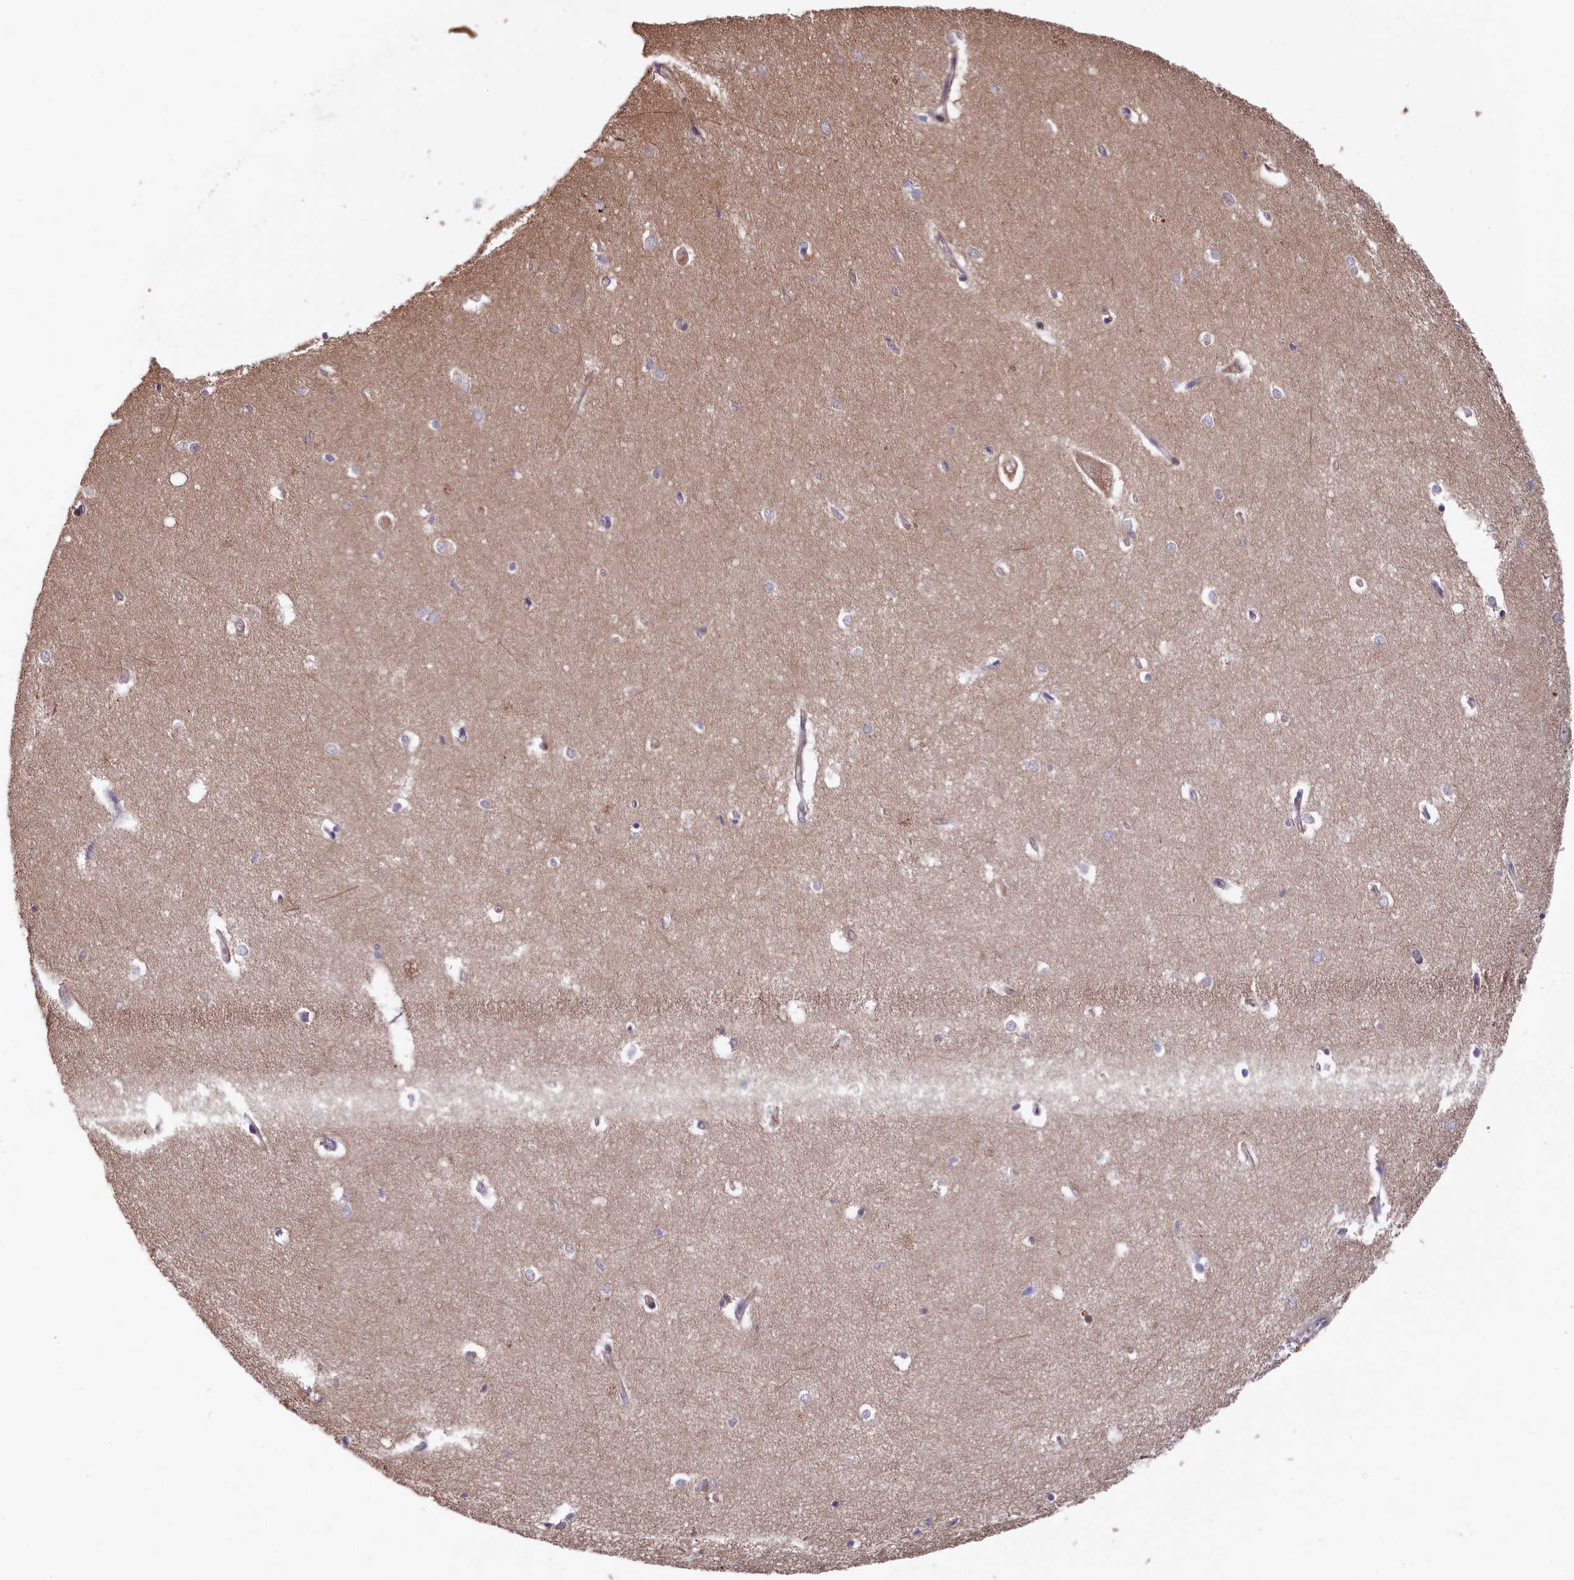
{"staining": {"intensity": "negative", "quantity": "none", "location": "none"}, "tissue": "hippocampus", "cell_type": "Glial cells", "image_type": "normal", "snomed": [{"axis": "morphology", "description": "Normal tissue, NOS"}, {"axis": "topography", "description": "Hippocampus"}], "caption": "A high-resolution histopathology image shows immunohistochemistry staining of unremarkable hippocampus, which demonstrates no significant expression in glial cells.", "gene": "GREB1L", "patient": {"sex": "female", "age": 64}}